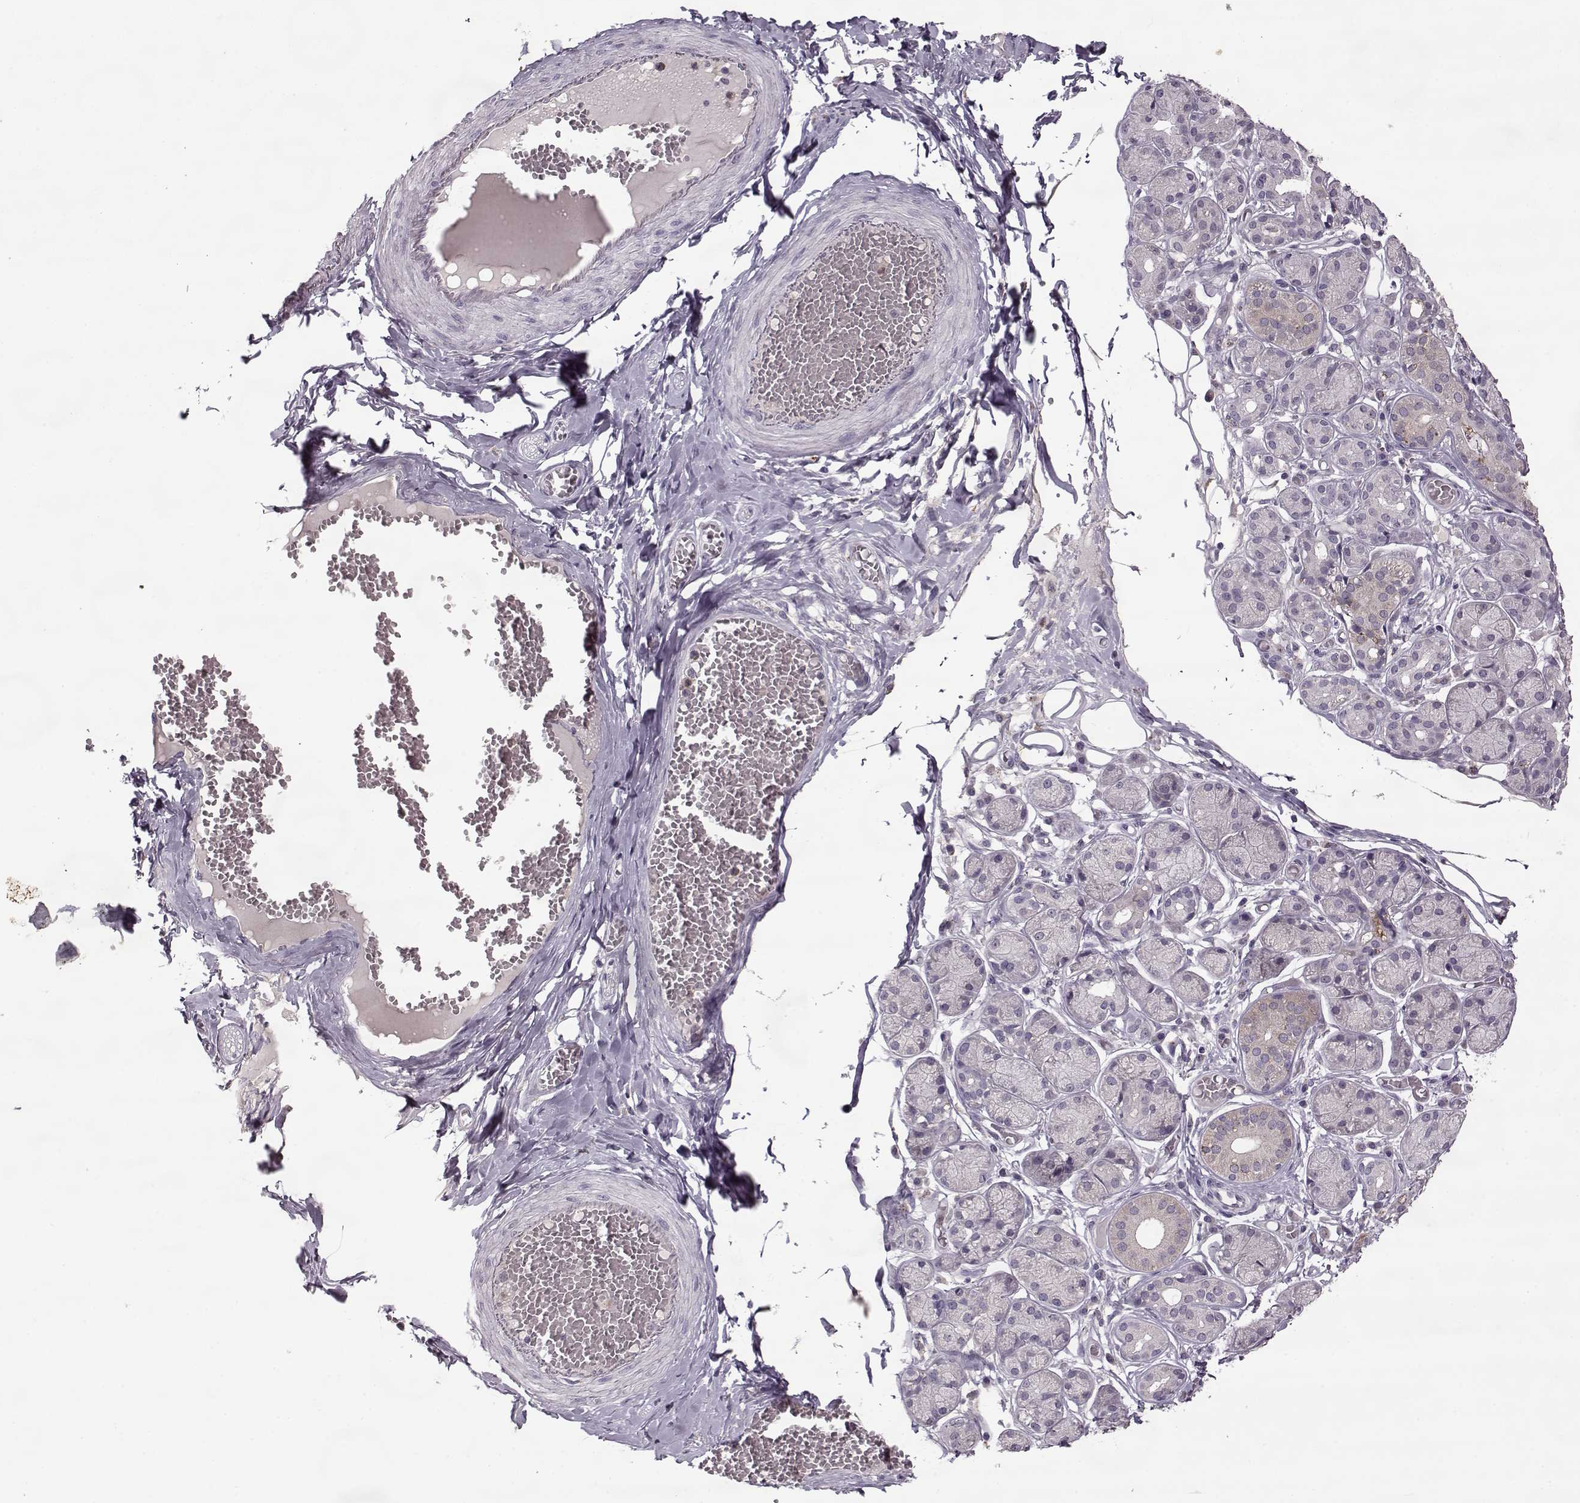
{"staining": {"intensity": "moderate", "quantity": "<25%", "location": "cytoplasmic/membranous"}, "tissue": "salivary gland", "cell_type": "Glandular cells", "image_type": "normal", "snomed": [{"axis": "morphology", "description": "Normal tissue, NOS"}, {"axis": "topography", "description": "Salivary gland"}, {"axis": "topography", "description": "Peripheral nerve tissue"}], "caption": "Salivary gland stained with immunohistochemistry (IHC) reveals moderate cytoplasmic/membranous staining in about <25% of glandular cells.", "gene": "ACOT11", "patient": {"sex": "male", "age": 71}}